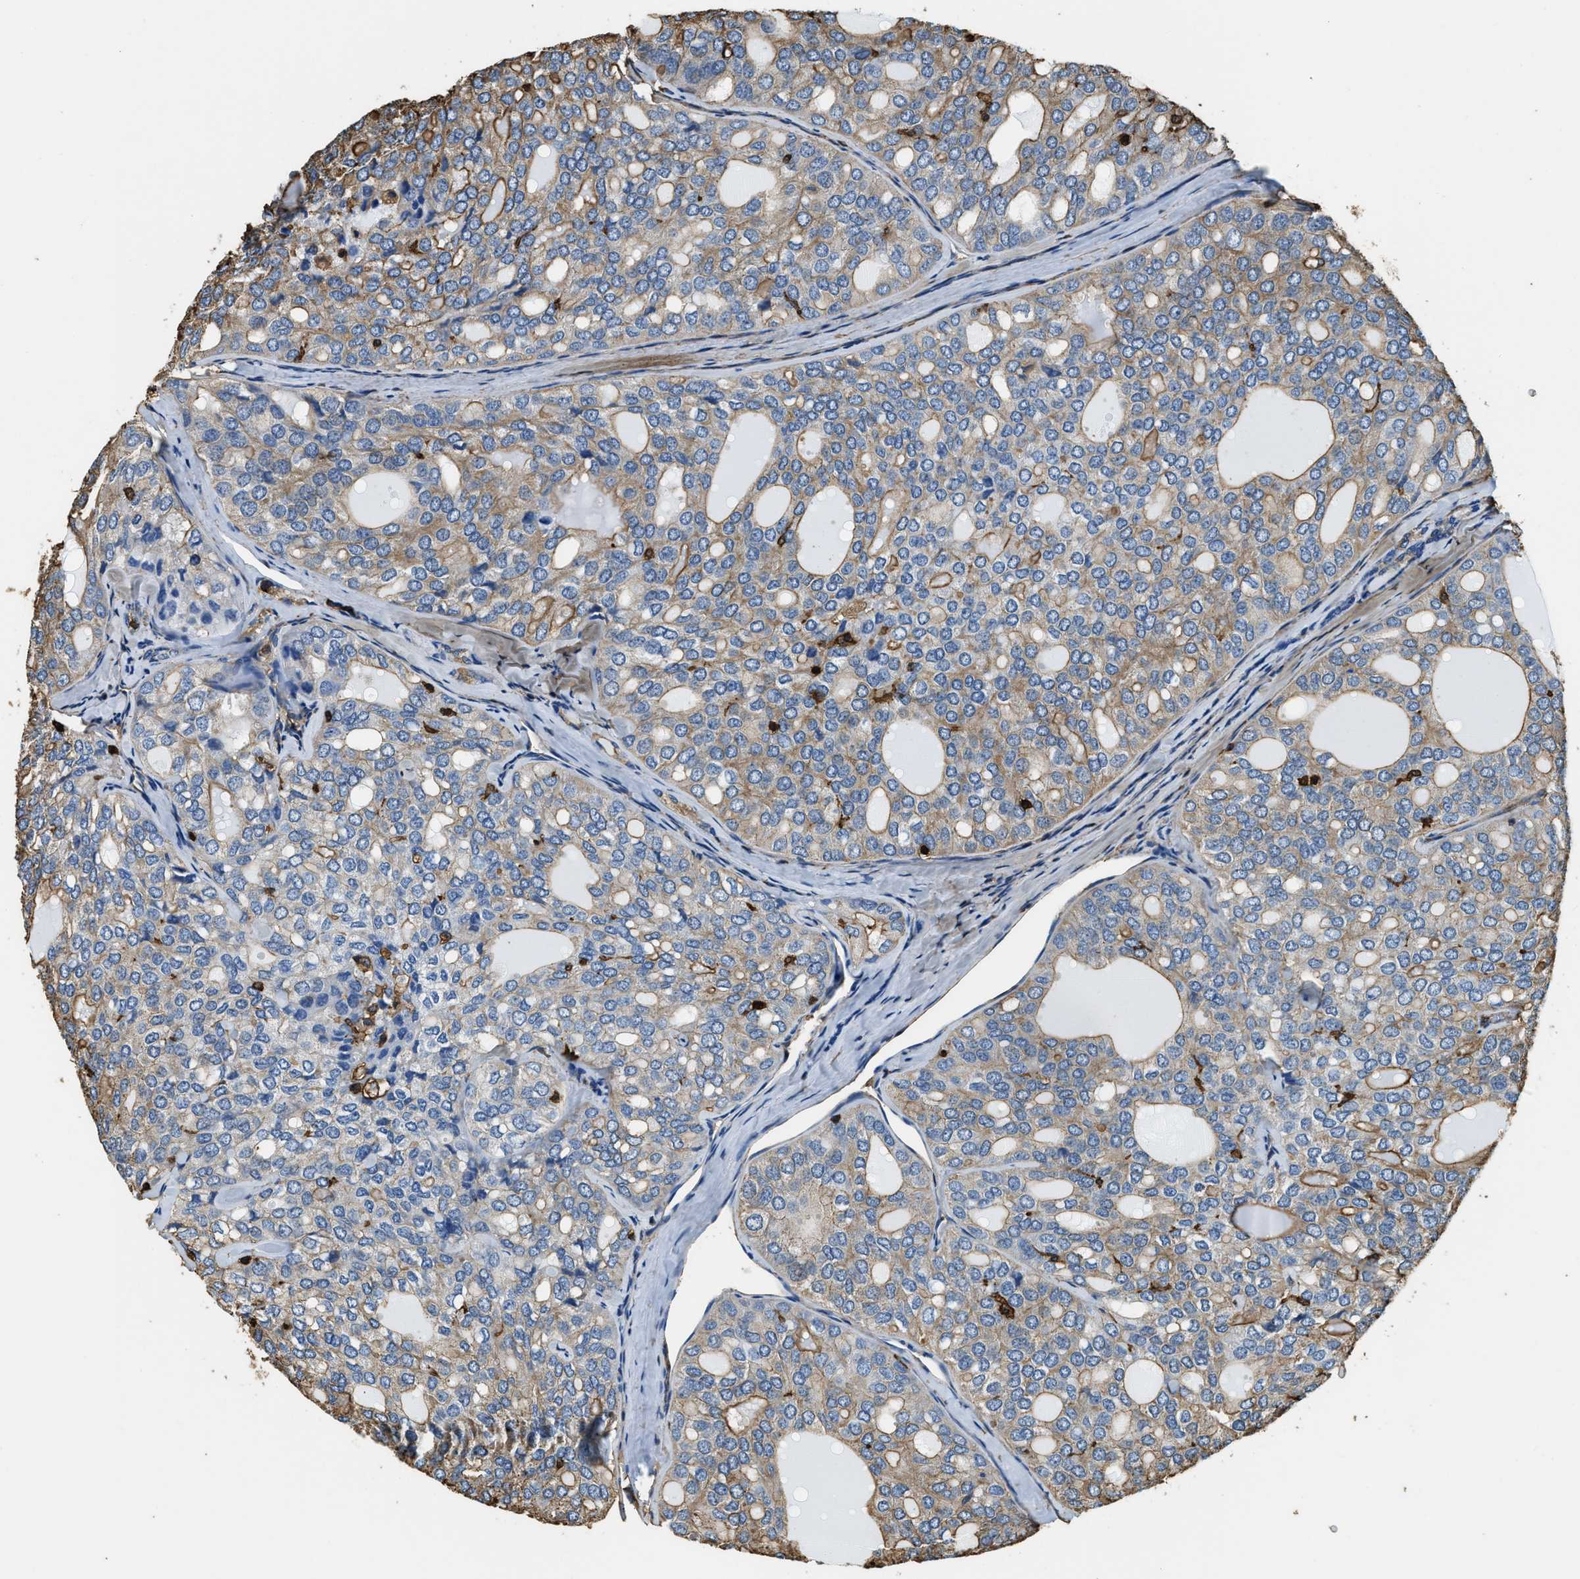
{"staining": {"intensity": "moderate", "quantity": "25%-75%", "location": "cytoplasmic/membranous"}, "tissue": "thyroid cancer", "cell_type": "Tumor cells", "image_type": "cancer", "snomed": [{"axis": "morphology", "description": "Follicular adenoma carcinoma, NOS"}, {"axis": "topography", "description": "Thyroid gland"}], "caption": "Human thyroid cancer stained for a protein (brown) reveals moderate cytoplasmic/membranous positive expression in about 25%-75% of tumor cells.", "gene": "ACCS", "patient": {"sex": "male", "age": 75}}